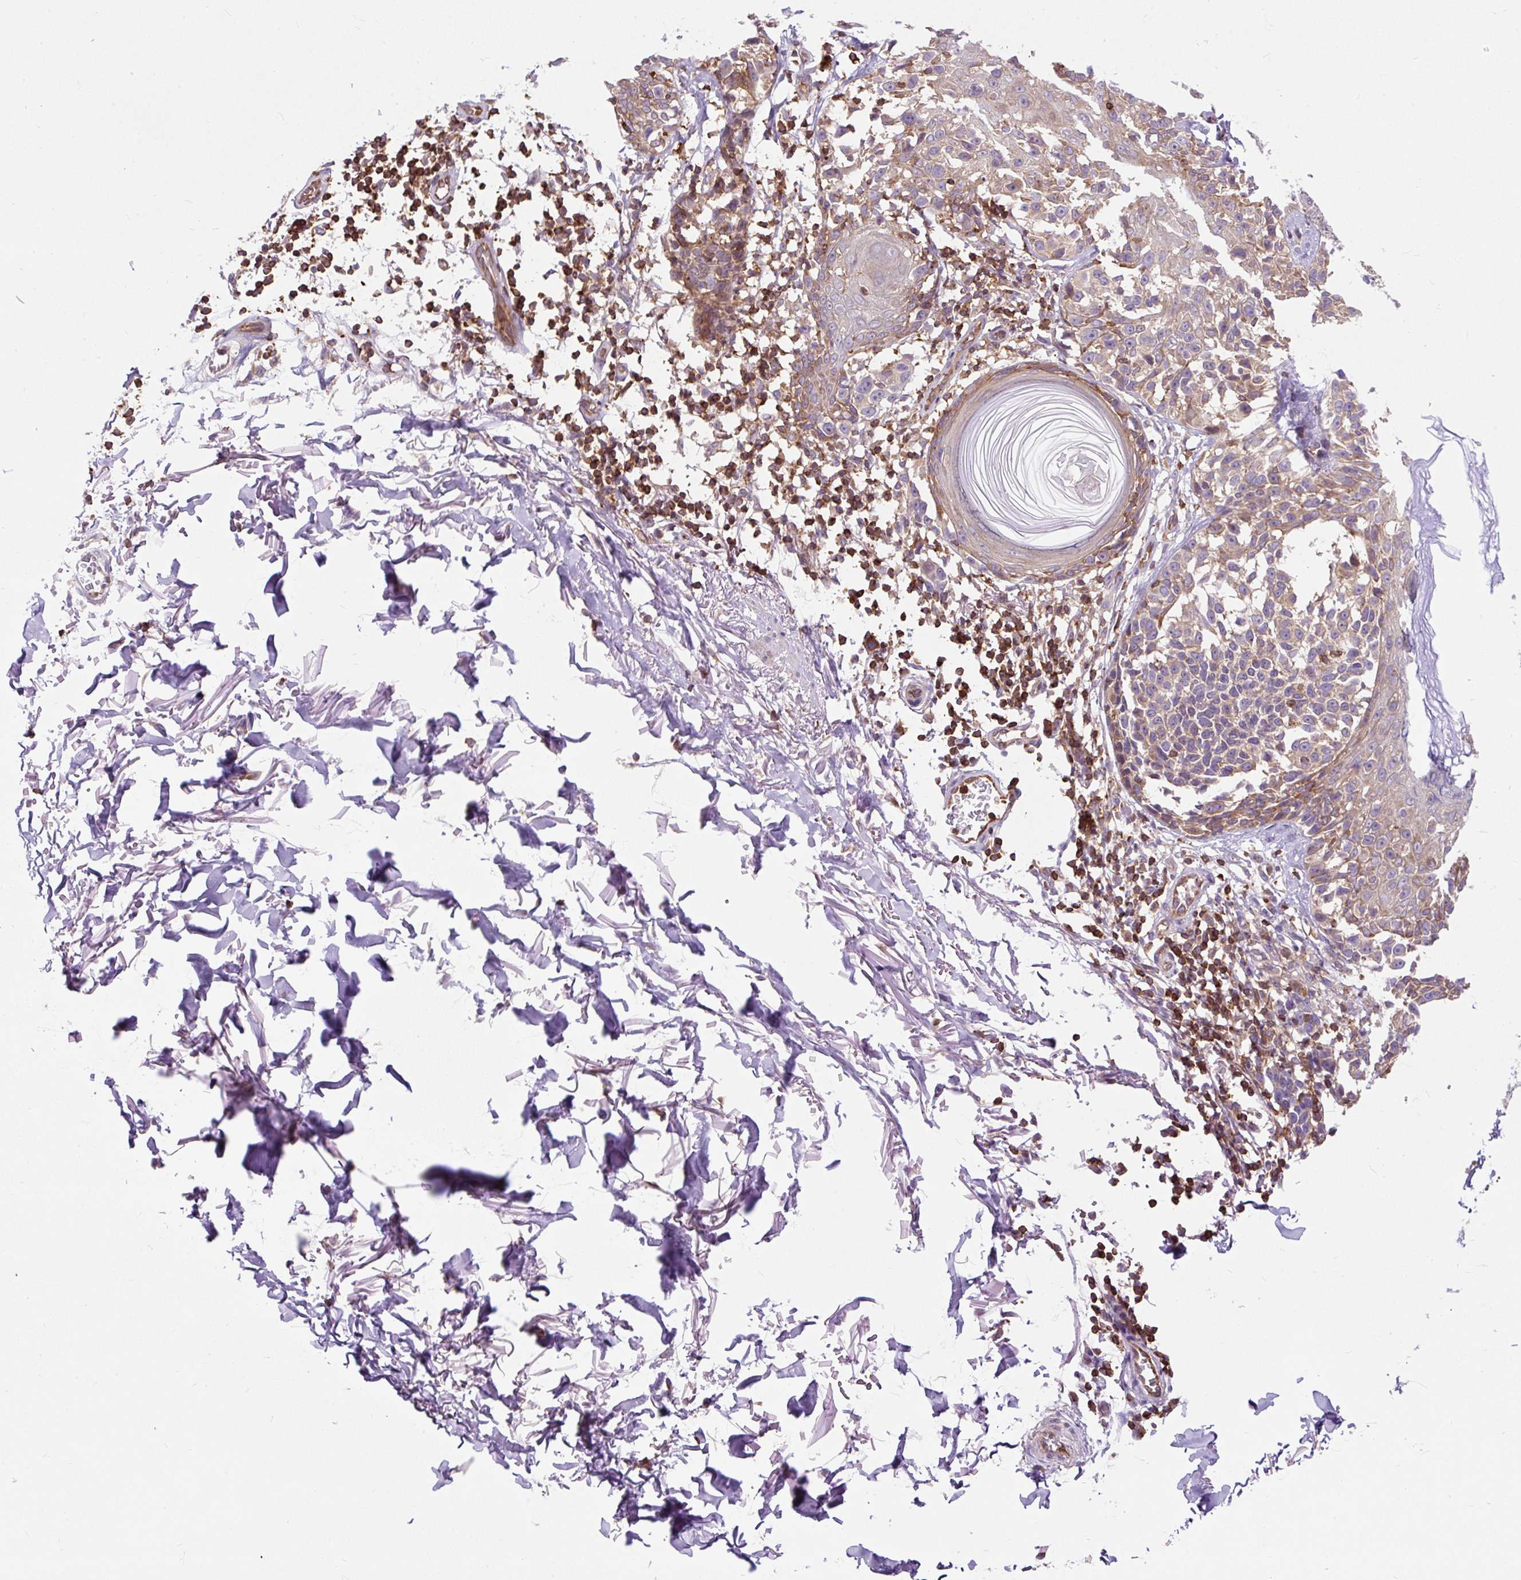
{"staining": {"intensity": "moderate", "quantity": "25%-75%", "location": "cytoplasmic/membranous"}, "tissue": "melanoma", "cell_type": "Tumor cells", "image_type": "cancer", "snomed": [{"axis": "morphology", "description": "Malignant melanoma, NOS"}, {"axis": "topography", "description": "Skin"}], "caption": "Tumor cells exhibit moderate cytoplasmic/membranous expression in approximately 25%-75% of cells in malignant melanoma.", "gene": "CISD3", "patient": {"sex": "male", "age": 73}}